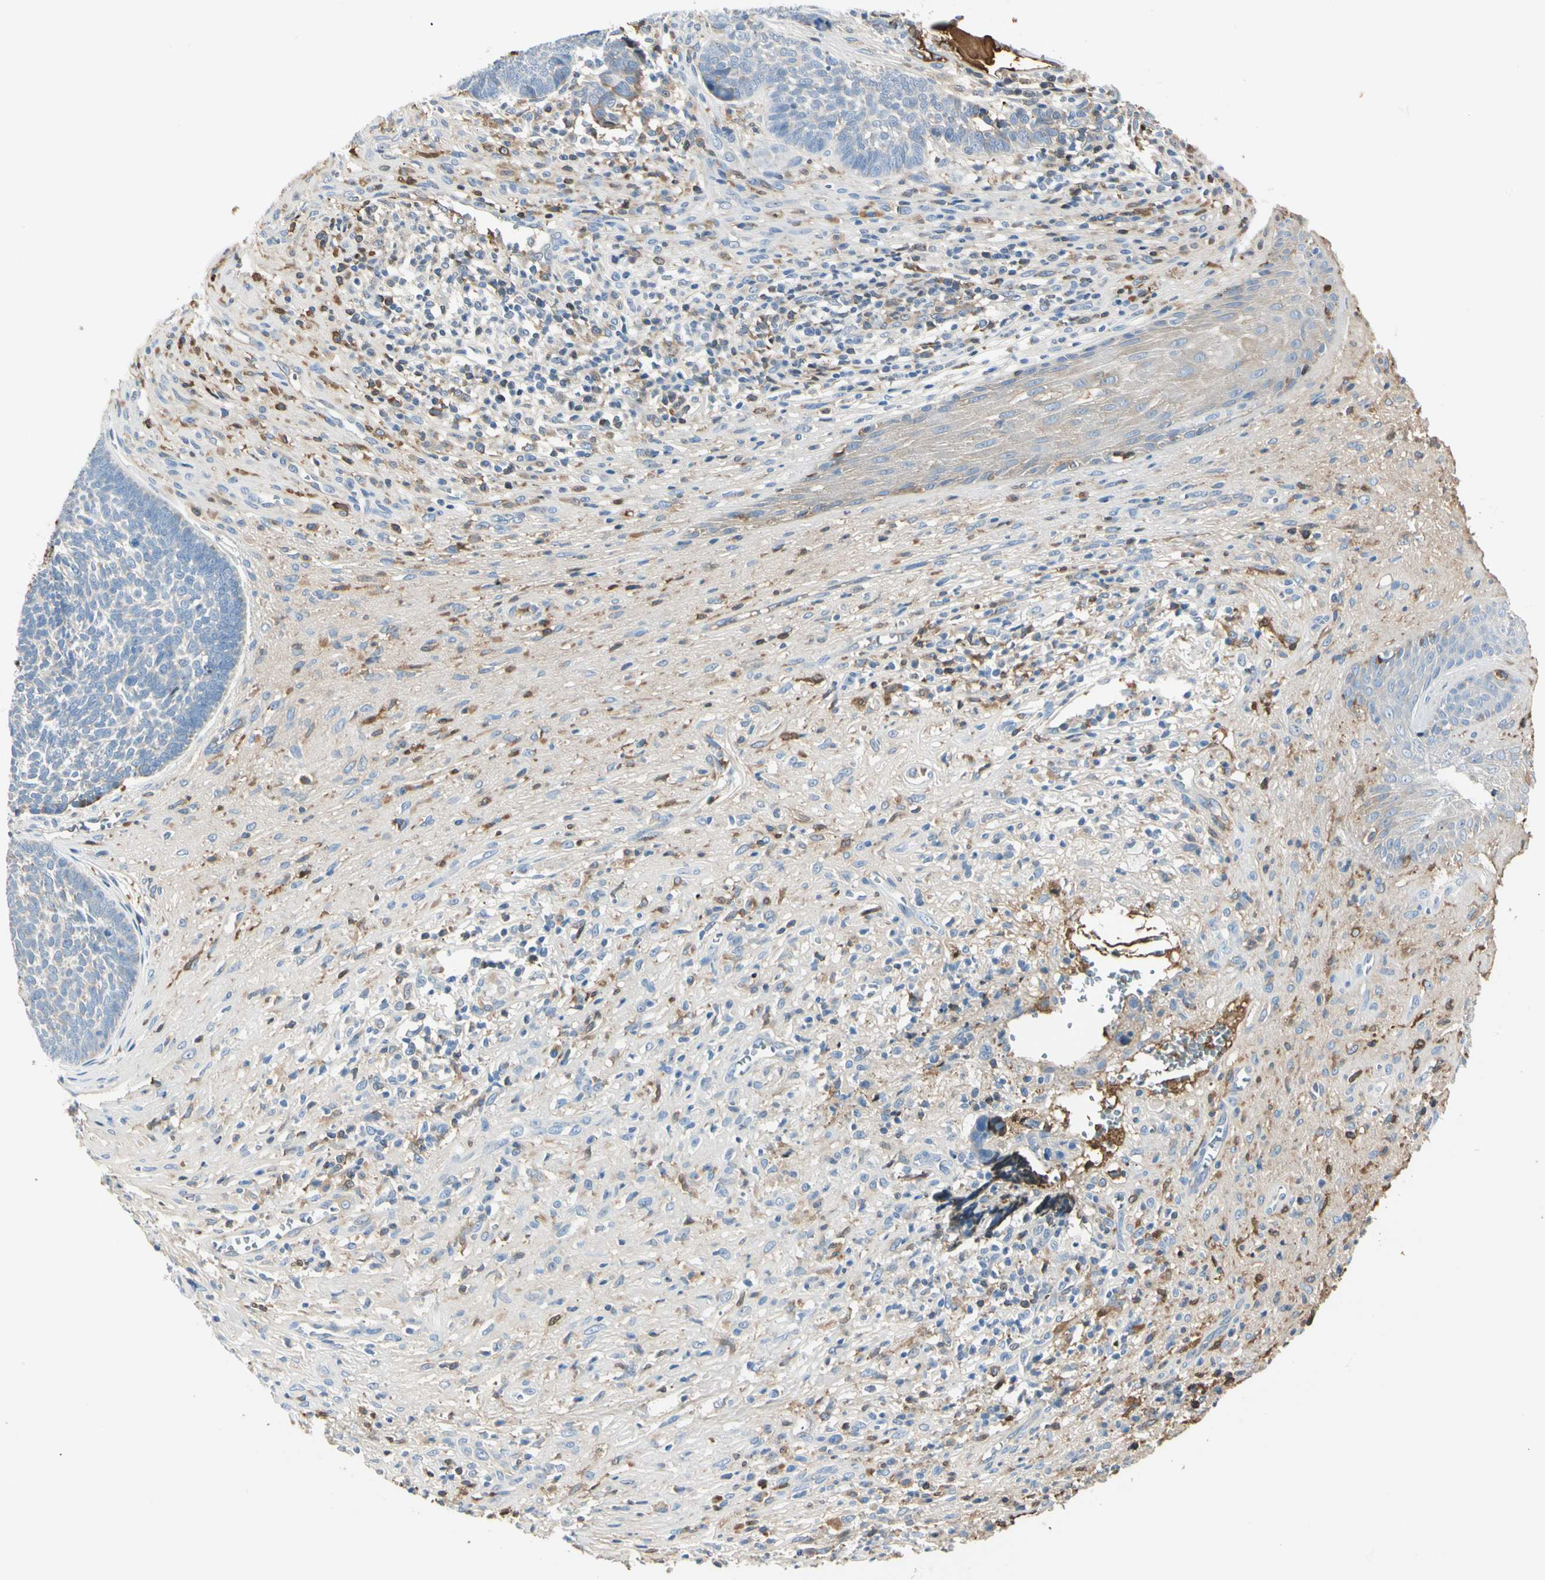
{"staining": {"intensity": "weak", "quantity": "25%-75%", "location": "cytoplasmic/membranous"}, "tissue": "skin cancer", "cell_type": "Tumor cells", "image_type": "cancer", "snomed": [{"axis": "morphology", "description": "Basal cell carcinoma"}, {"axis": "topography", "description": "Skin"}], "caption": "Immunohistochemistry (IHC) histopathology image of skin cancer stained for a protein (brown), which demonstrates low levels of weak cytoplasmic/membranous staining in about 25%-75% of tumor cells.", "gene": "LAMB3", "patient": {"sex": "male", "age": 84}}